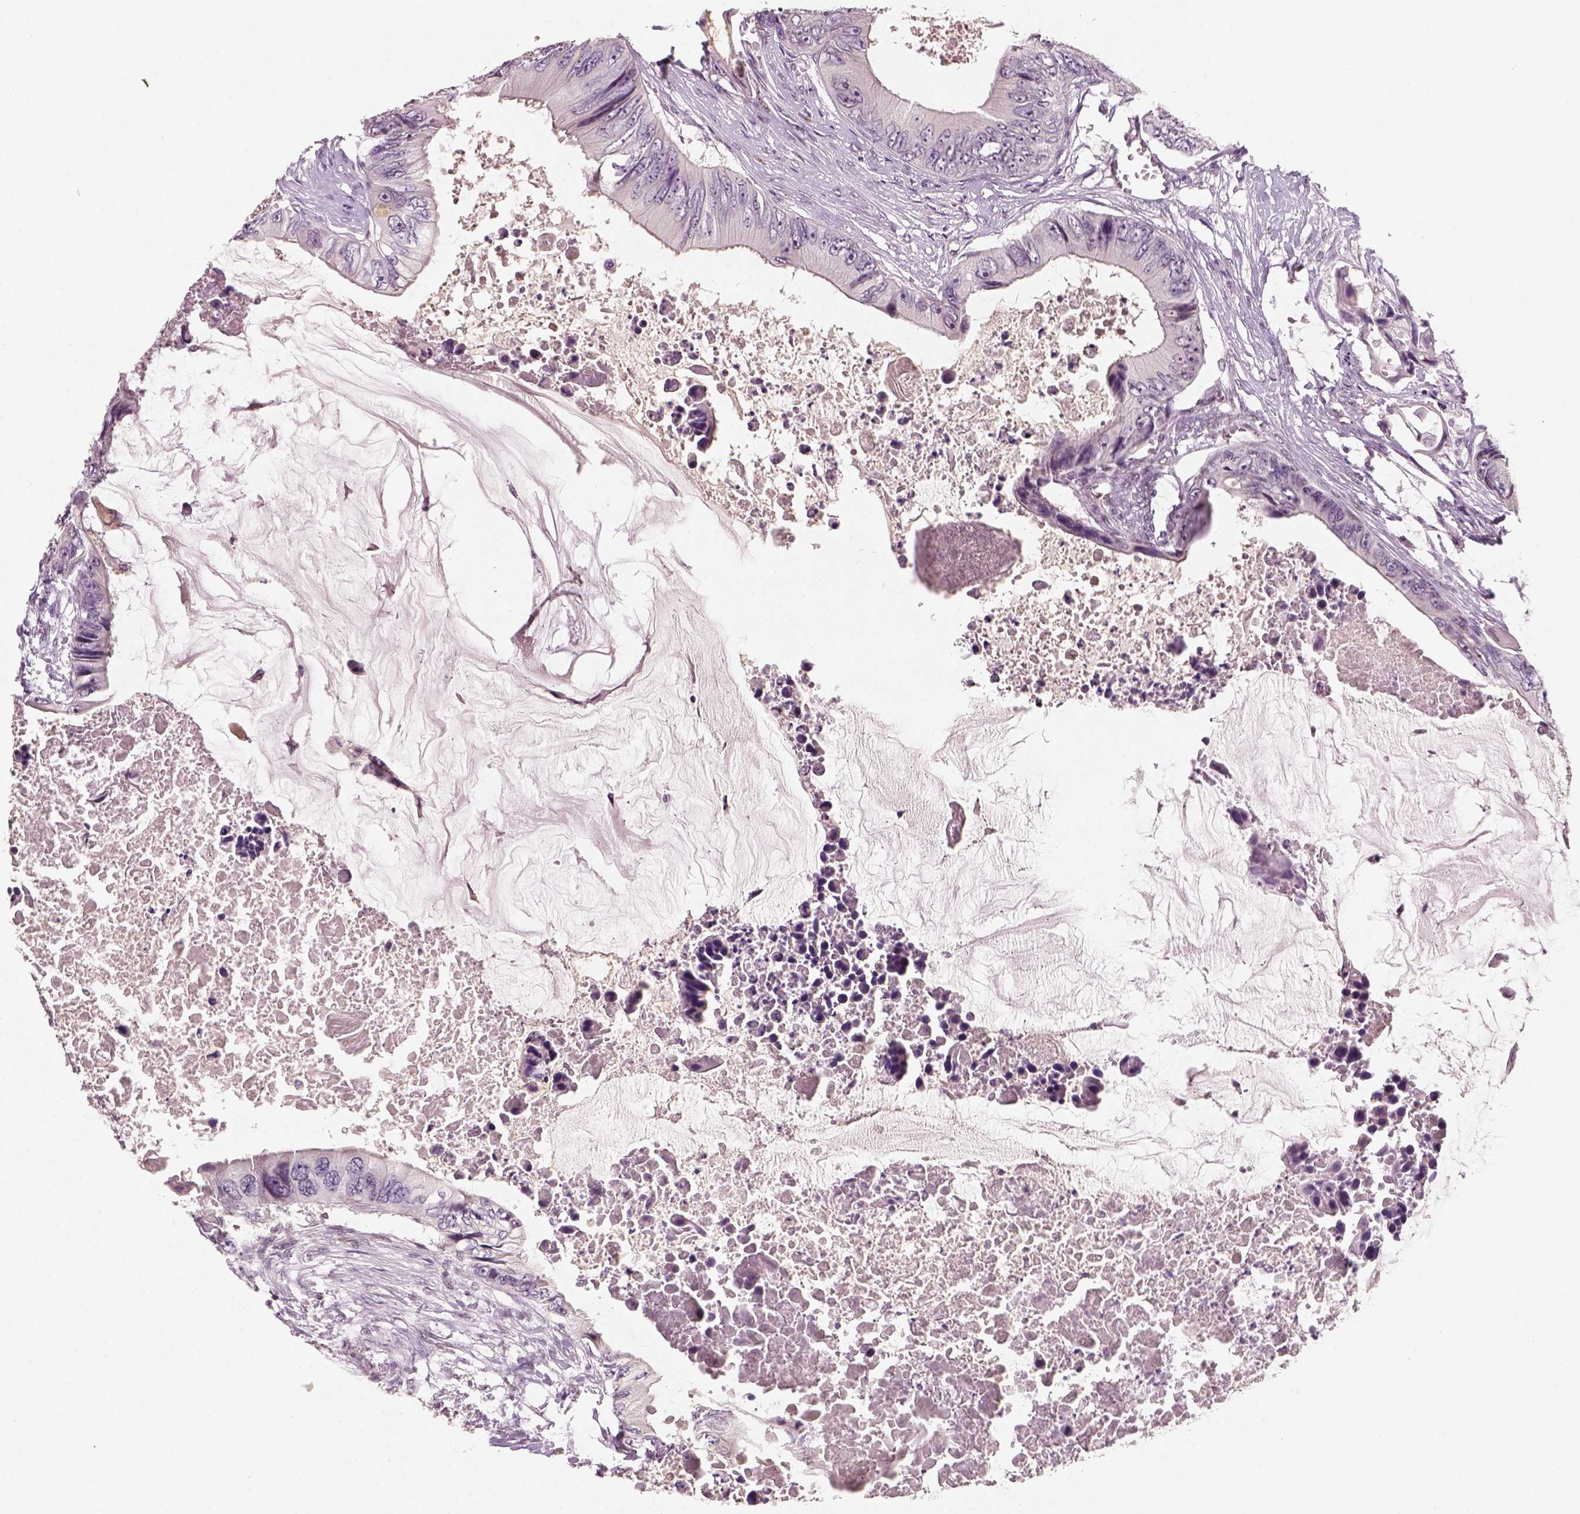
{"staining": {"intensity": "negative", "quantity": "none", "location": "none"}, "tissue": "colorectal cancer", "cell_type": "Tumor cells", "image_type": "cancer", "snomed": [{"axis": "morphology", "description": "Adenocarcinoma, NOS"}, {"axis": "topography", "description": "Rectum"}], "caption": "There is no significant positivity in tumor cells of colorectal cancer (adenocarcinoma).", "gene": "TP53", "patient": {"sex": "male", "age": 63}}